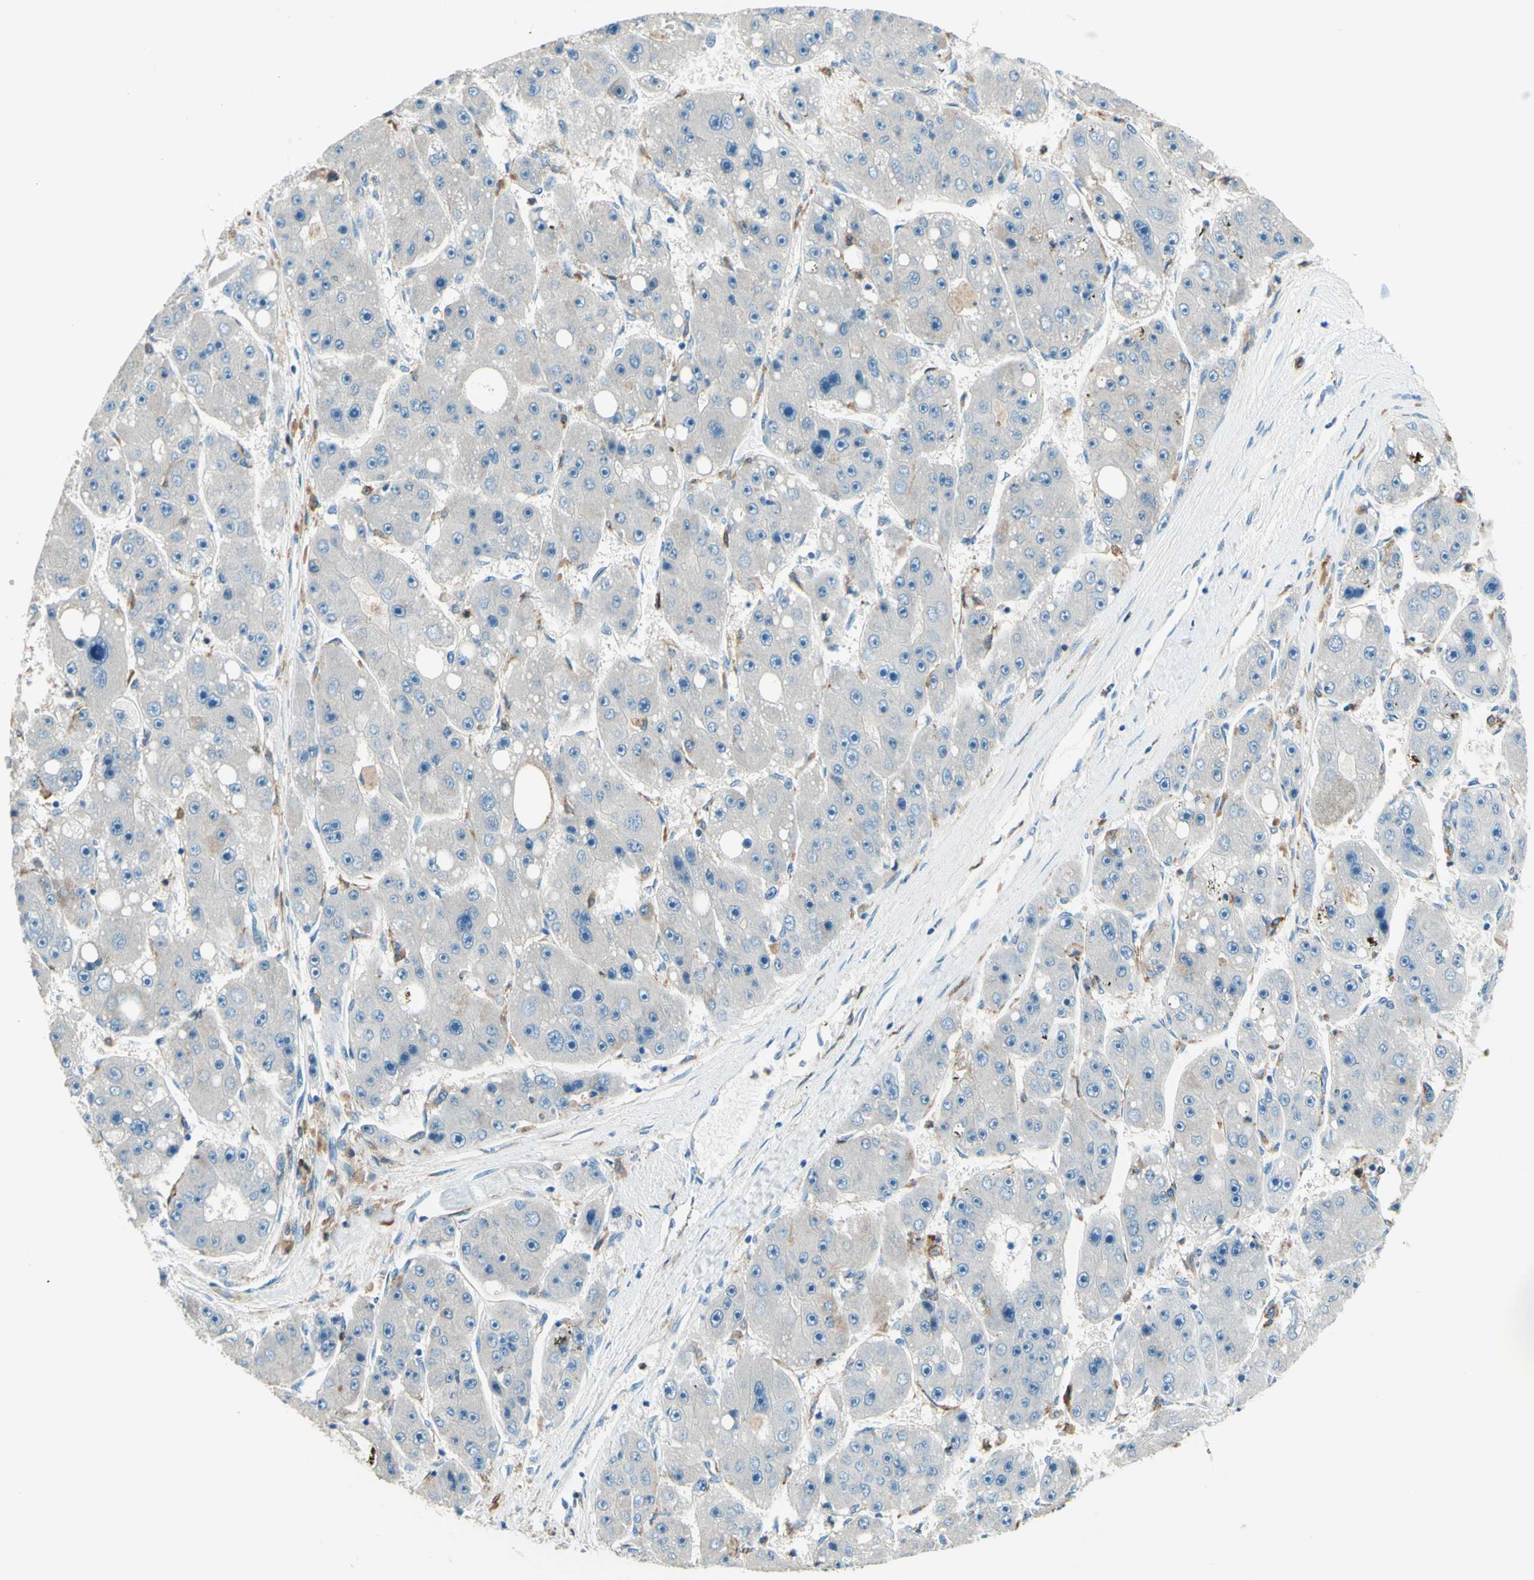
{"staining": {"intensity": "negative", "quantity": "none", "location": "none"}, "tissue": "liver cancer", "cell_type": "Tumor cells", "image_type": "cancer", "snomed": [{"axis": "morphology", "description": "Carcinoma, Hepatocellular, NOS"}, {"axis": "topography", "description": "Liver"}], "caption": "Protein analysis of hepatocellular carcinoma (liver) reveals no significant expression in tumor cells.", "gene": "SIGLEC9", "patient": {"sex": "female", "age": 61}}